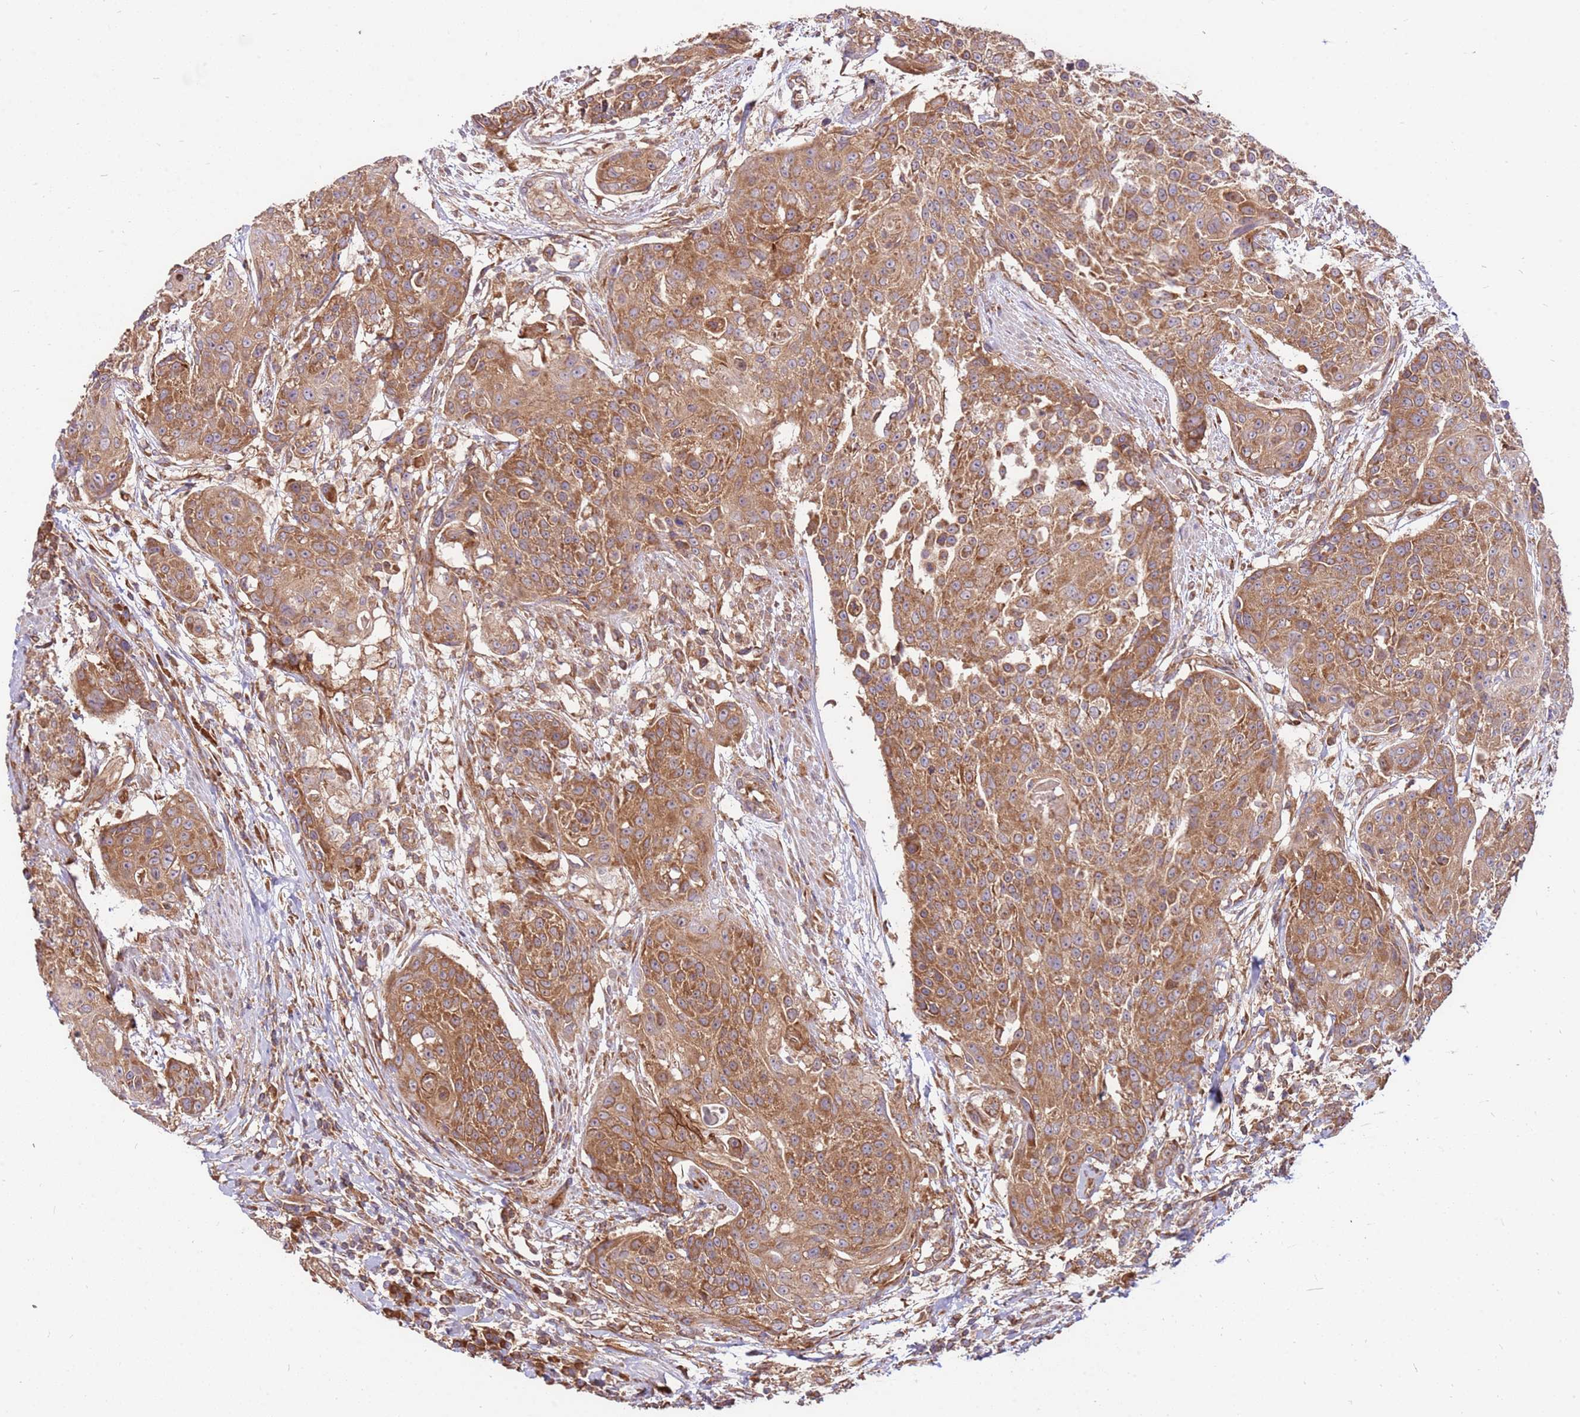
{"staining": {"intensity": "moderate", "quantity": ">75%", "location": "cytoplasmic/membranous"}, "tissue": "urothelial cancer", "cell_type": "Tumor cells", "image_type": "cancer", "snomed": [{"axis": "morphology", "description": "Urothelial carcinoma, High grade"}, {"axis": "topography", "description": "Urinary bladder"}], "caption": "DAB immunohistochemical staining of human urothelial carcinoma (high-grade) shows moderate cytoplasmic/membranous protein expression in approximately >75% of tumor cells. The staining was performed using DAB, with brown indicating positive protein expression. Nuclei are stained blue with hematoxylin.", "gene": "SLC44A5", "patient": {"sex": "female", "age": 63}}